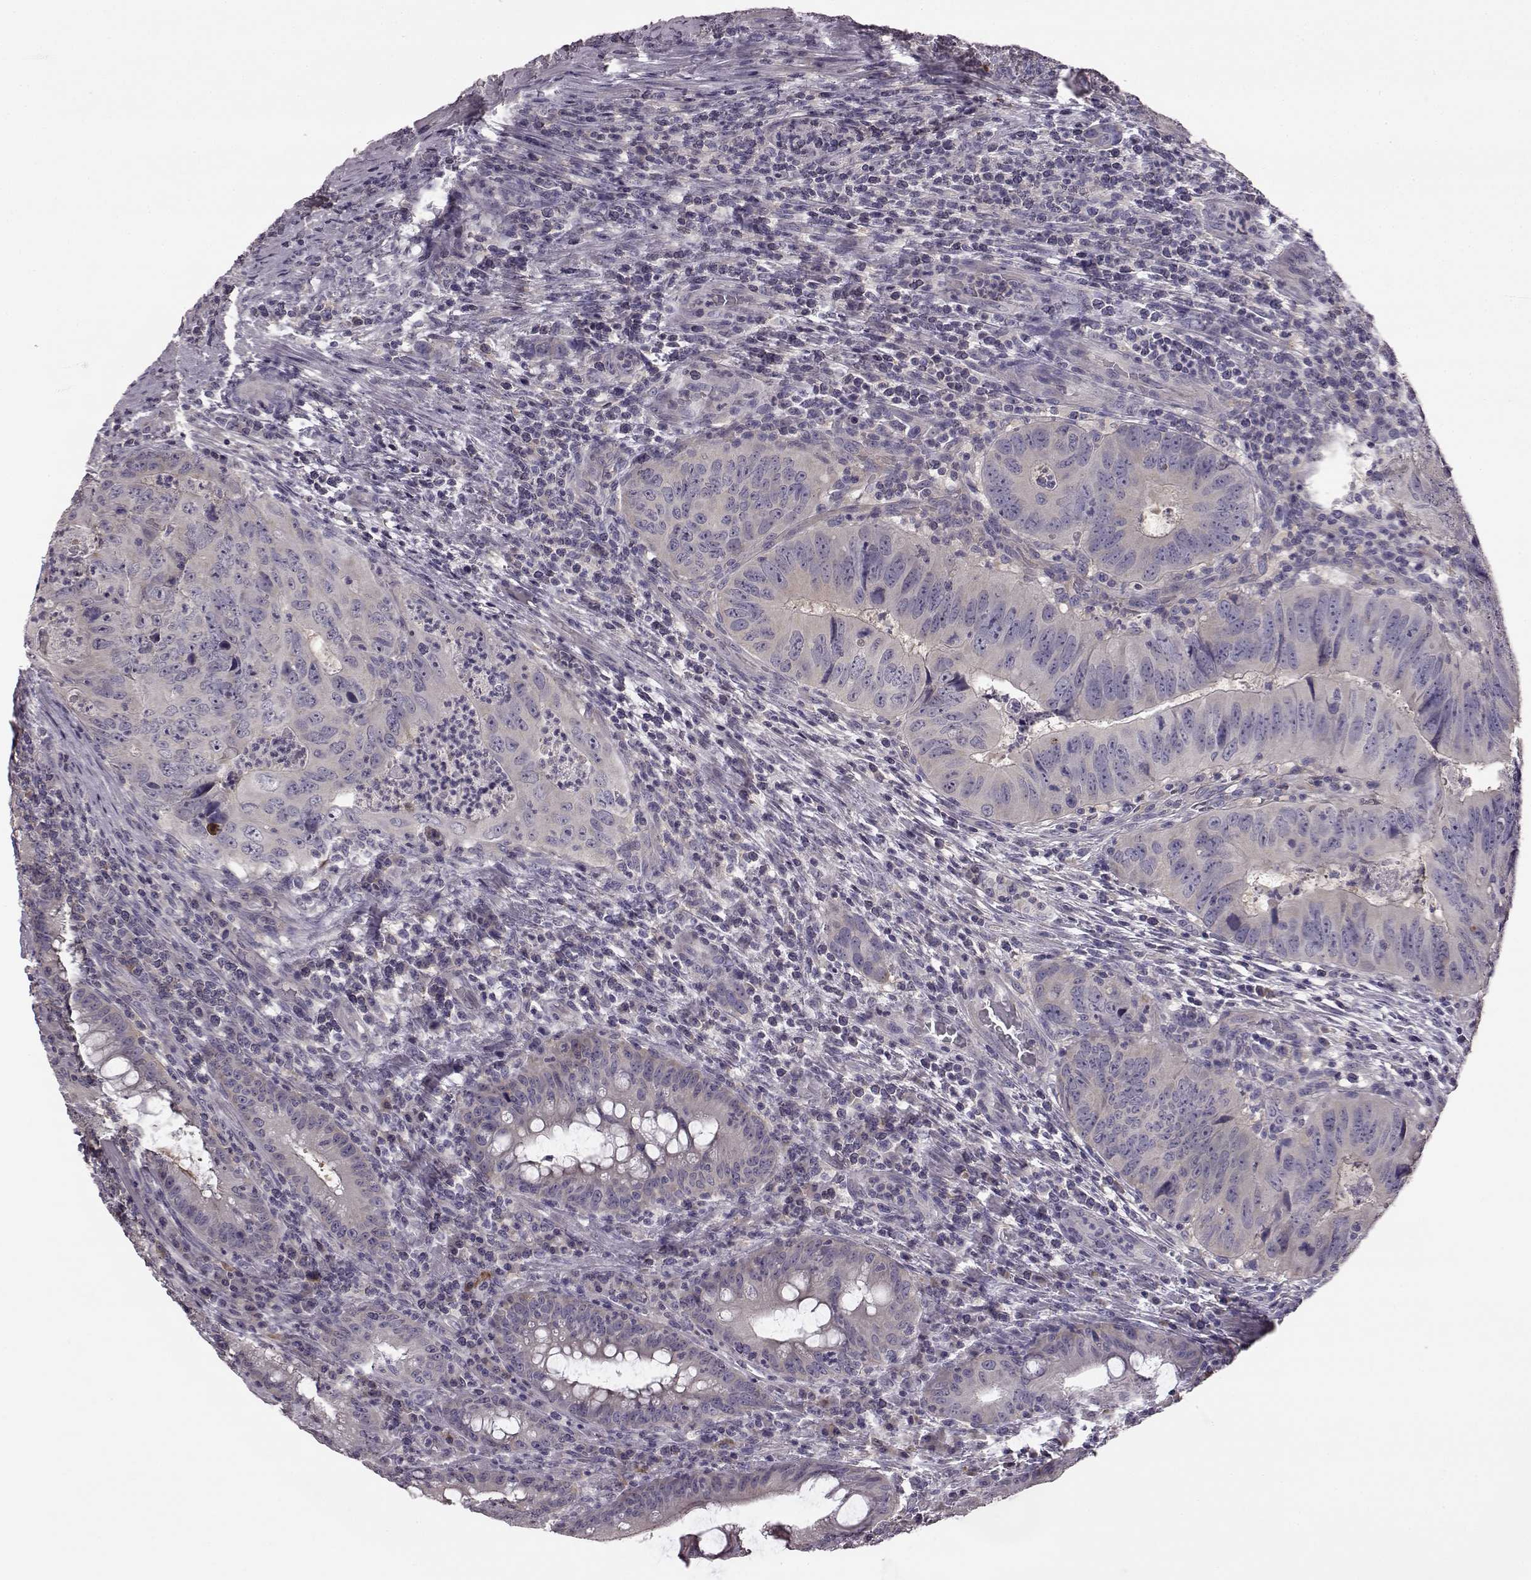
{"staining": {"intensity": "negative", "quantity": "none", "location": "none"}, "tissue": "colorectal cancer", "cell_type": "Tumor cells", "image_type": "cancer", "snomed": [{"axis": "morphology", "description": "Adenocarcinoma, NOS"}, {"axis": "topography", "description": "Colon"}], "caption": "This is an immunohistochemistry (IHC) image of human colorectal adenocarcinoma. There is no staining in tumor cells.", "gene": "ADGRG2", "patient": {"sex": "male", "age": 79}}